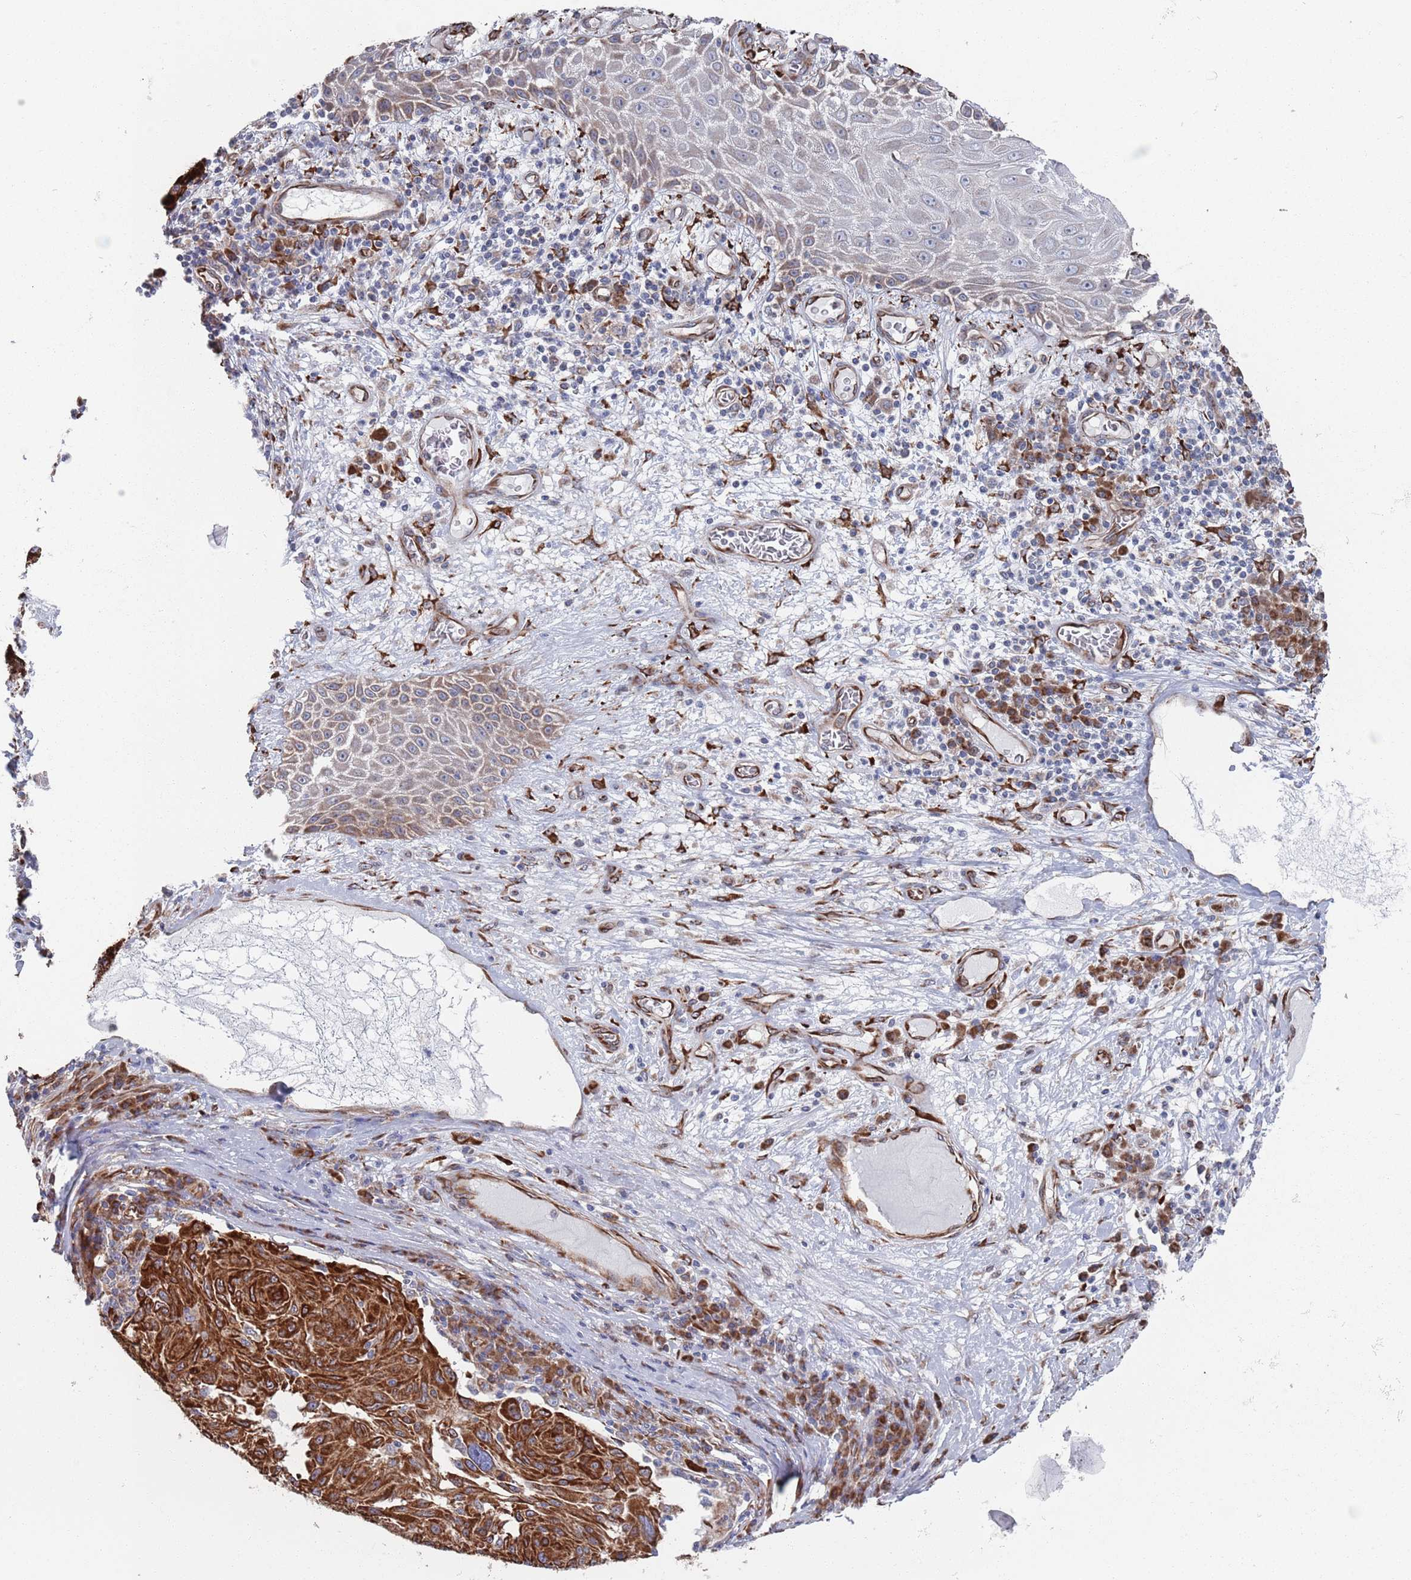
{"staining": {"intensity": "strong", "quantity": ">75%", "location": "cytoplasmic/membranous"}, "tissue": "melanoma", "cell_type": "Tumor cells", "image_type": "cancer", "snomed": [{"axis": "morphology", "description": "Malignant melanoma, NOS"}, {"axis": "topography", "description": "Skin"}], "caption": "Protein expression analysis of melanoma shows strong cytoplasmic/membranous expression in approximately >75% of tumor cells.", "gene": "CCDC106", "patient": {"sex": "male", "age": 53}}